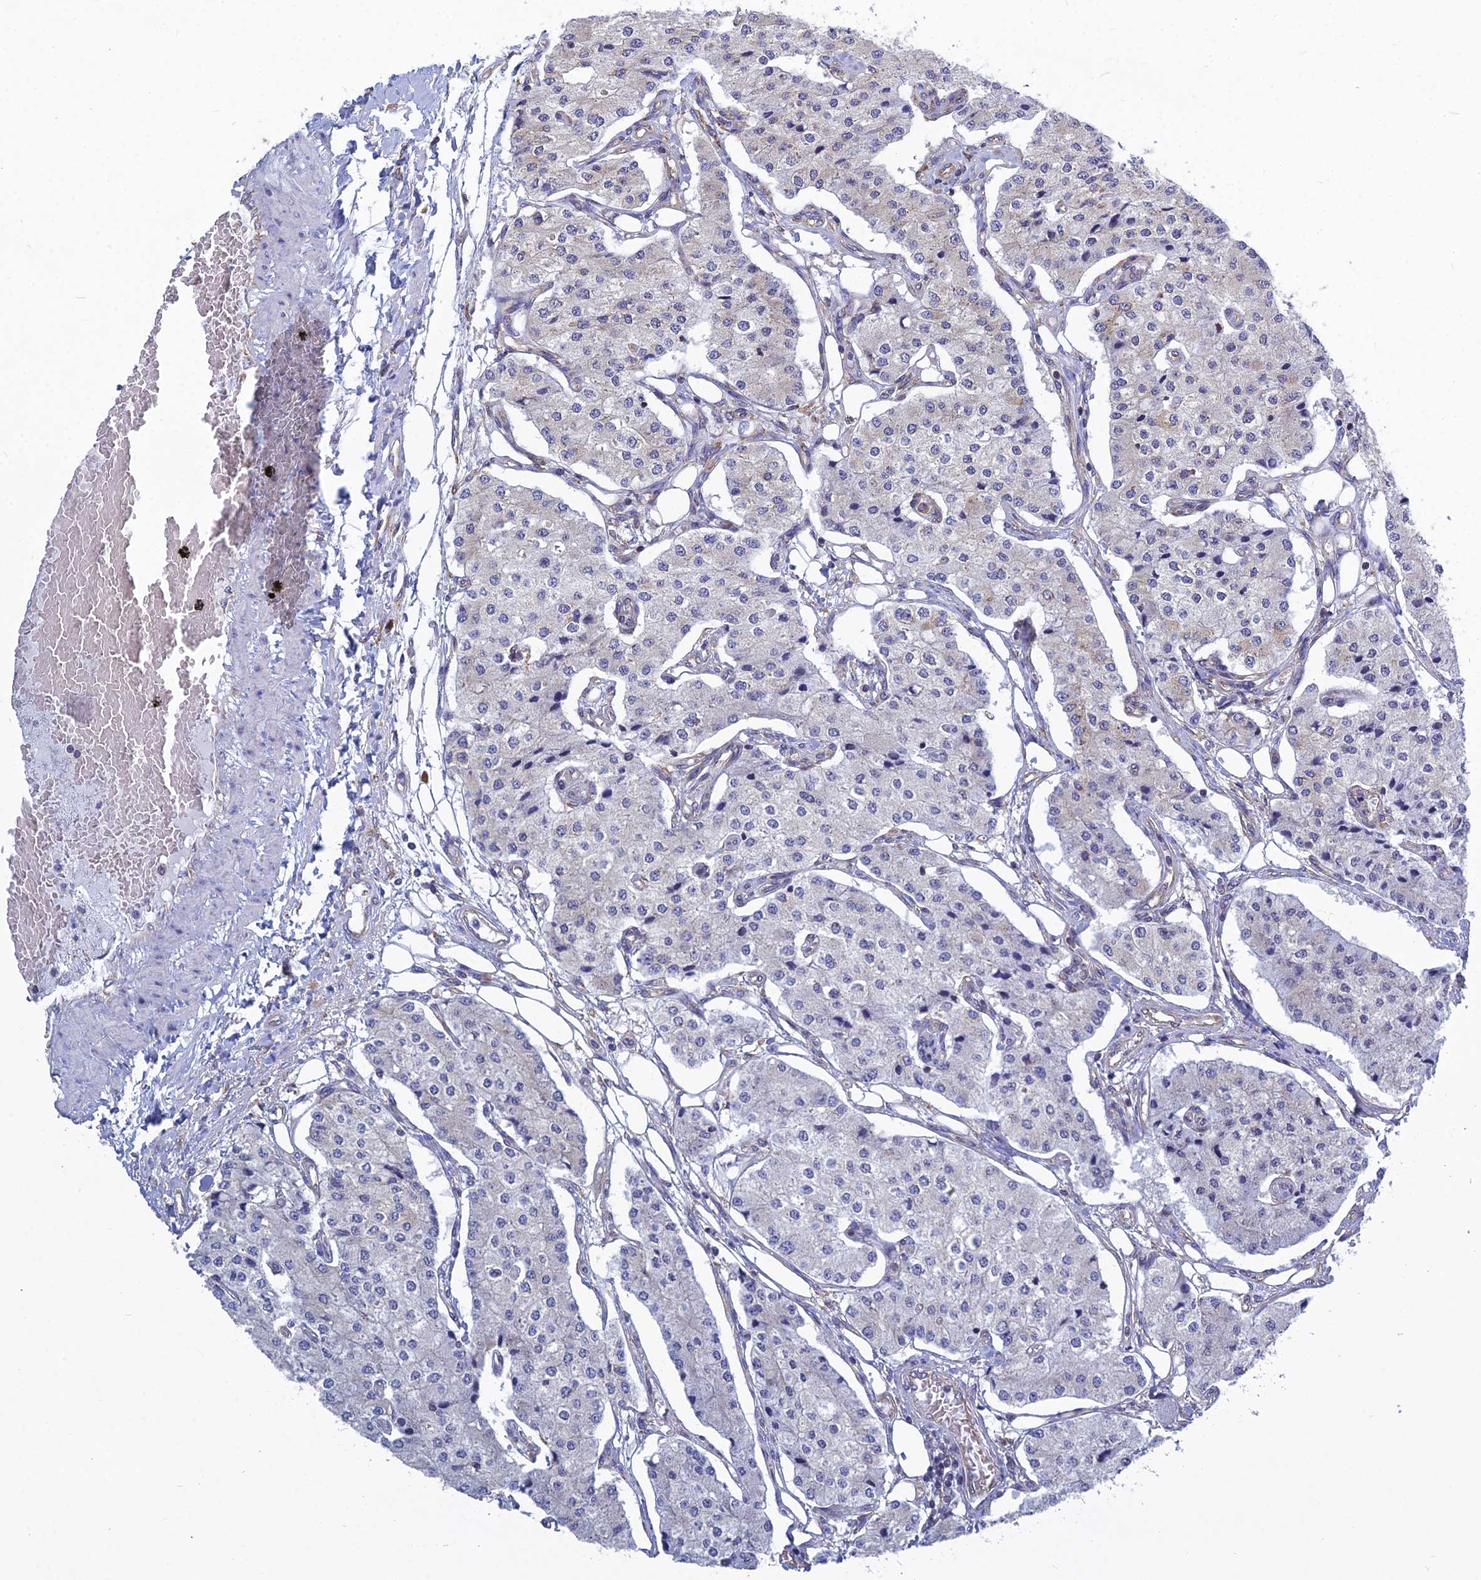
{"staining": {"intensity": "negative", "quantity": "none", "location": "none"}, "tissue": "carcinoid", "cell_type": "Tumor cells", "image_type": "cancer", "snomed": [{"axis": "morphology", "description": "Carcinoid, malignant, NOS"}, {"axis": "topography", "description": "Colon"}], "caption": "This is a histopathology image of immunohistochemistry staining of malignant carcinoid, which shows no expression in tumor cells.", "gene": "KIAA1143", "patient": {"sex": "female", "age": 52}}